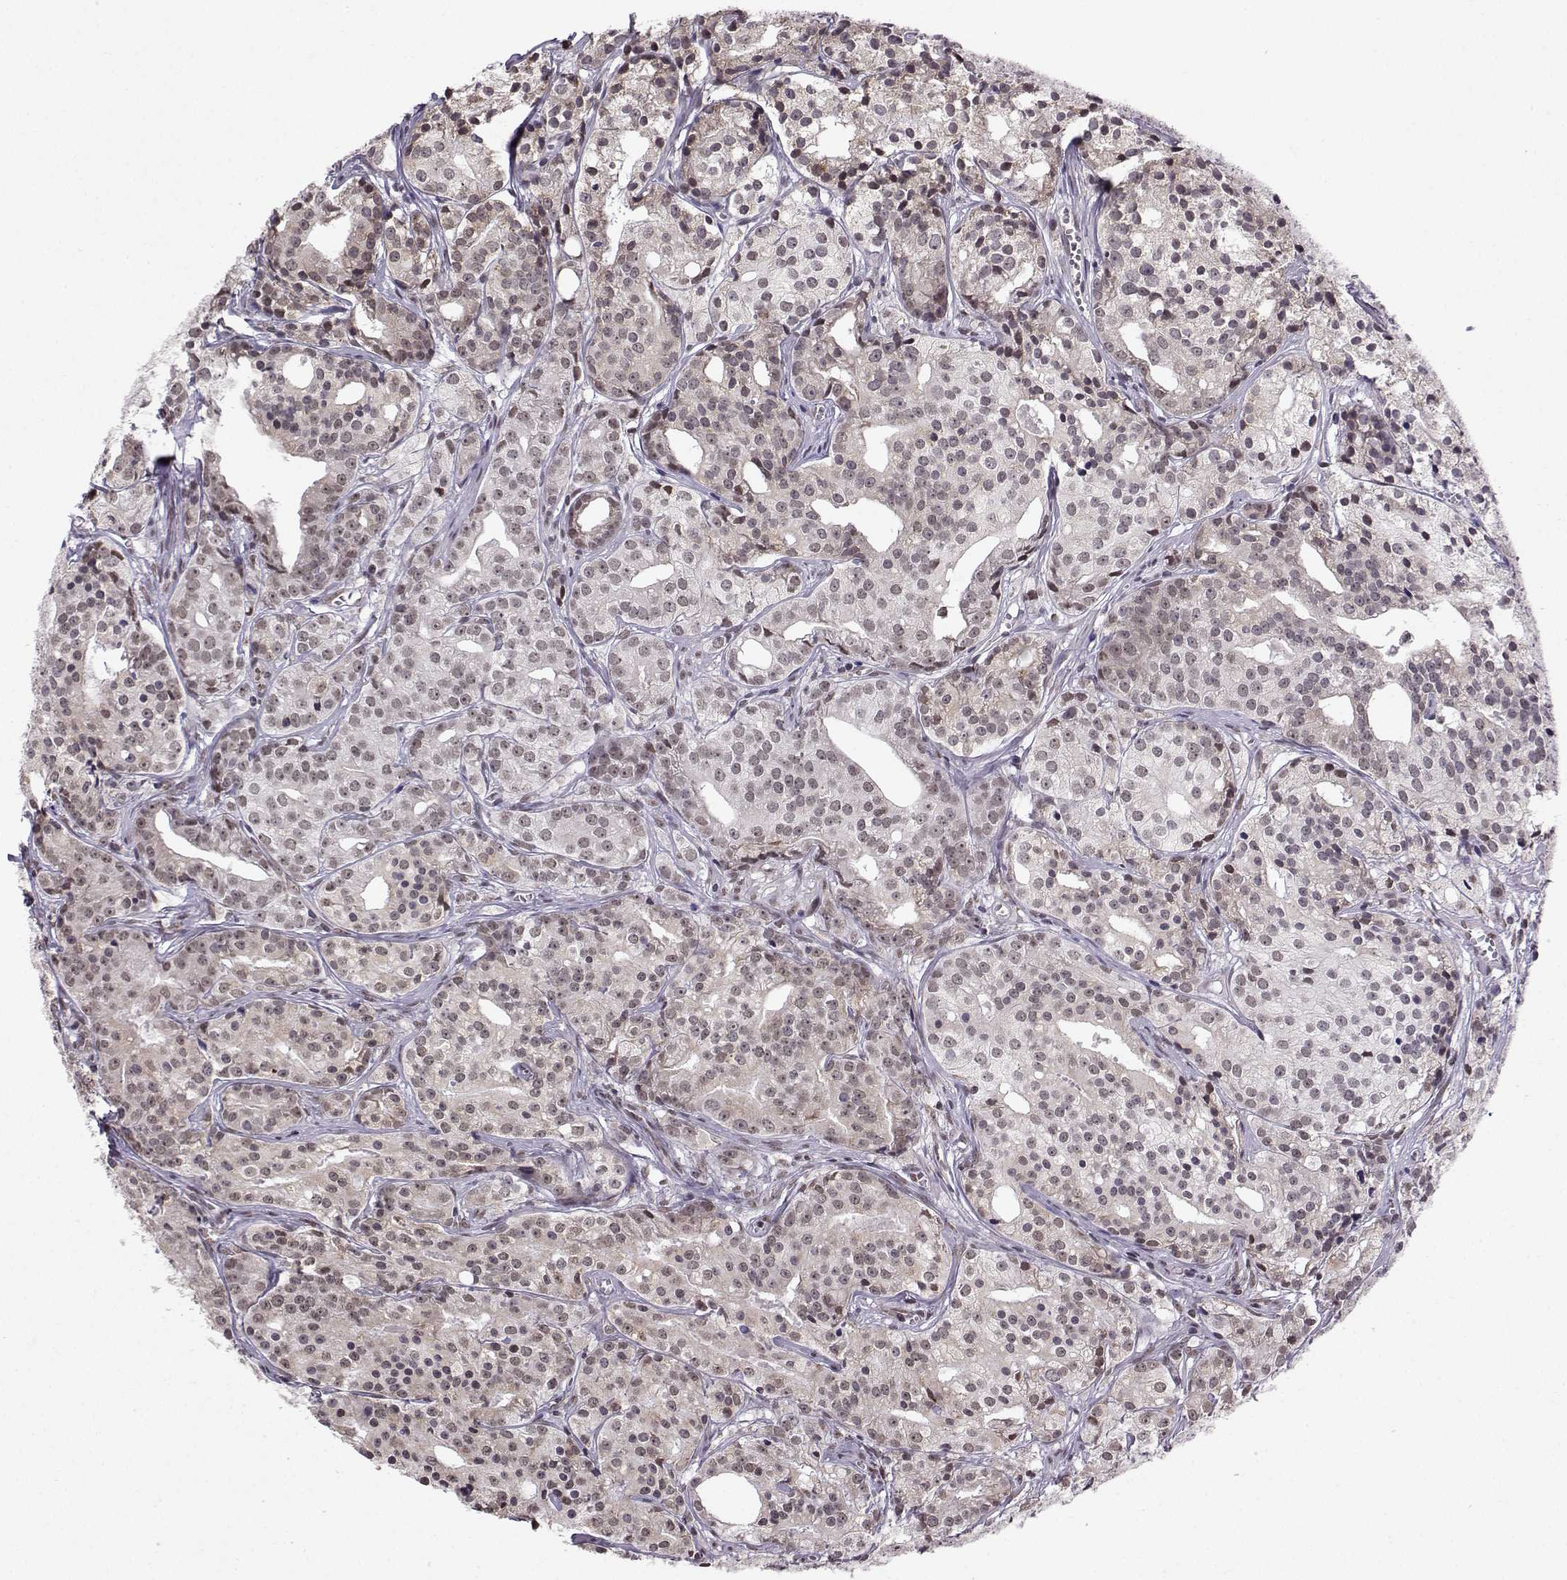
{"staining": {"intensity": "negative", "quantity": "none", "location": "none"}, "tissue": "prostate cancer", "cell_type": "Tumor cells", "image_type": "cancer", "snomed": [{"axis": "morphology", "description": "Adenocarcinoma, Medium grade"}, {"axis": "topography", "description": "Prostate"}], "caption": "A photomicrograph of human medium-grade adenocarcinoma (prostate) is negative for staining in tumor cells. The staining was performed using DAB to visualize the protein expression in brown, while the nuclei were stained in blue with hematoxylin (Magnification: 20x).", "gene": "EZH1", "patient": {"sex": "male", "age": 74}}